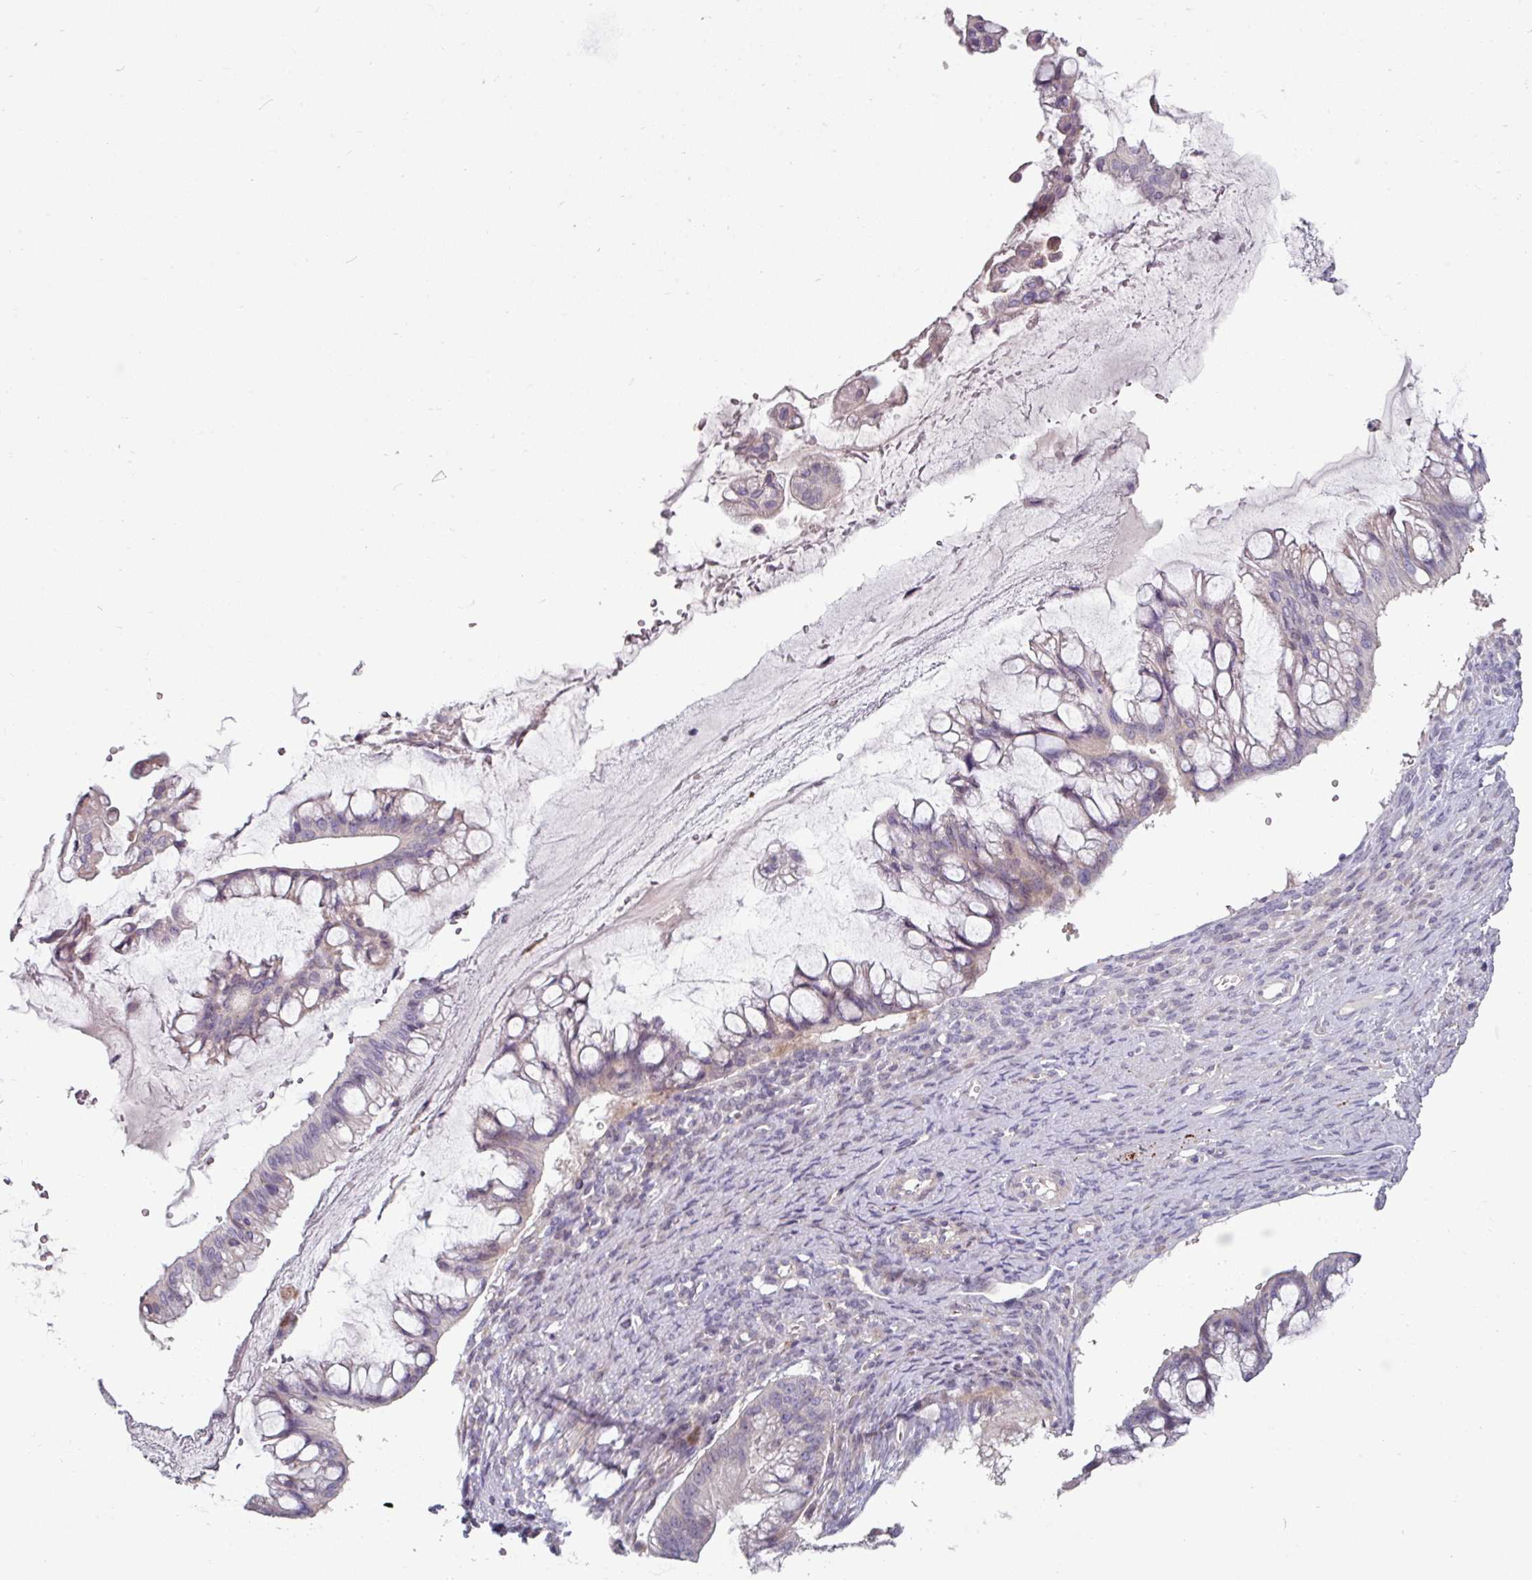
{"staining": {"intensity": "weak", "quantity": "<25%", "location": "cytoplasmic/membranous"}, "tissue": "ovarian cancer", "cell_type": "Tumor cells", "image_type": "cancer", "snomed": [{"axis": "morphology", "description": "Cystadenocarcinoma, mucinous, NOS"}, {"axis": "topography", "description": "Ovary"}], "caption": "An image of human mucinous cystadenocarcinoma (ovarian) is negative for staining in tumor cells.", "gene": "MTMR14", "patient": {"sex": "female", "age": 73}}